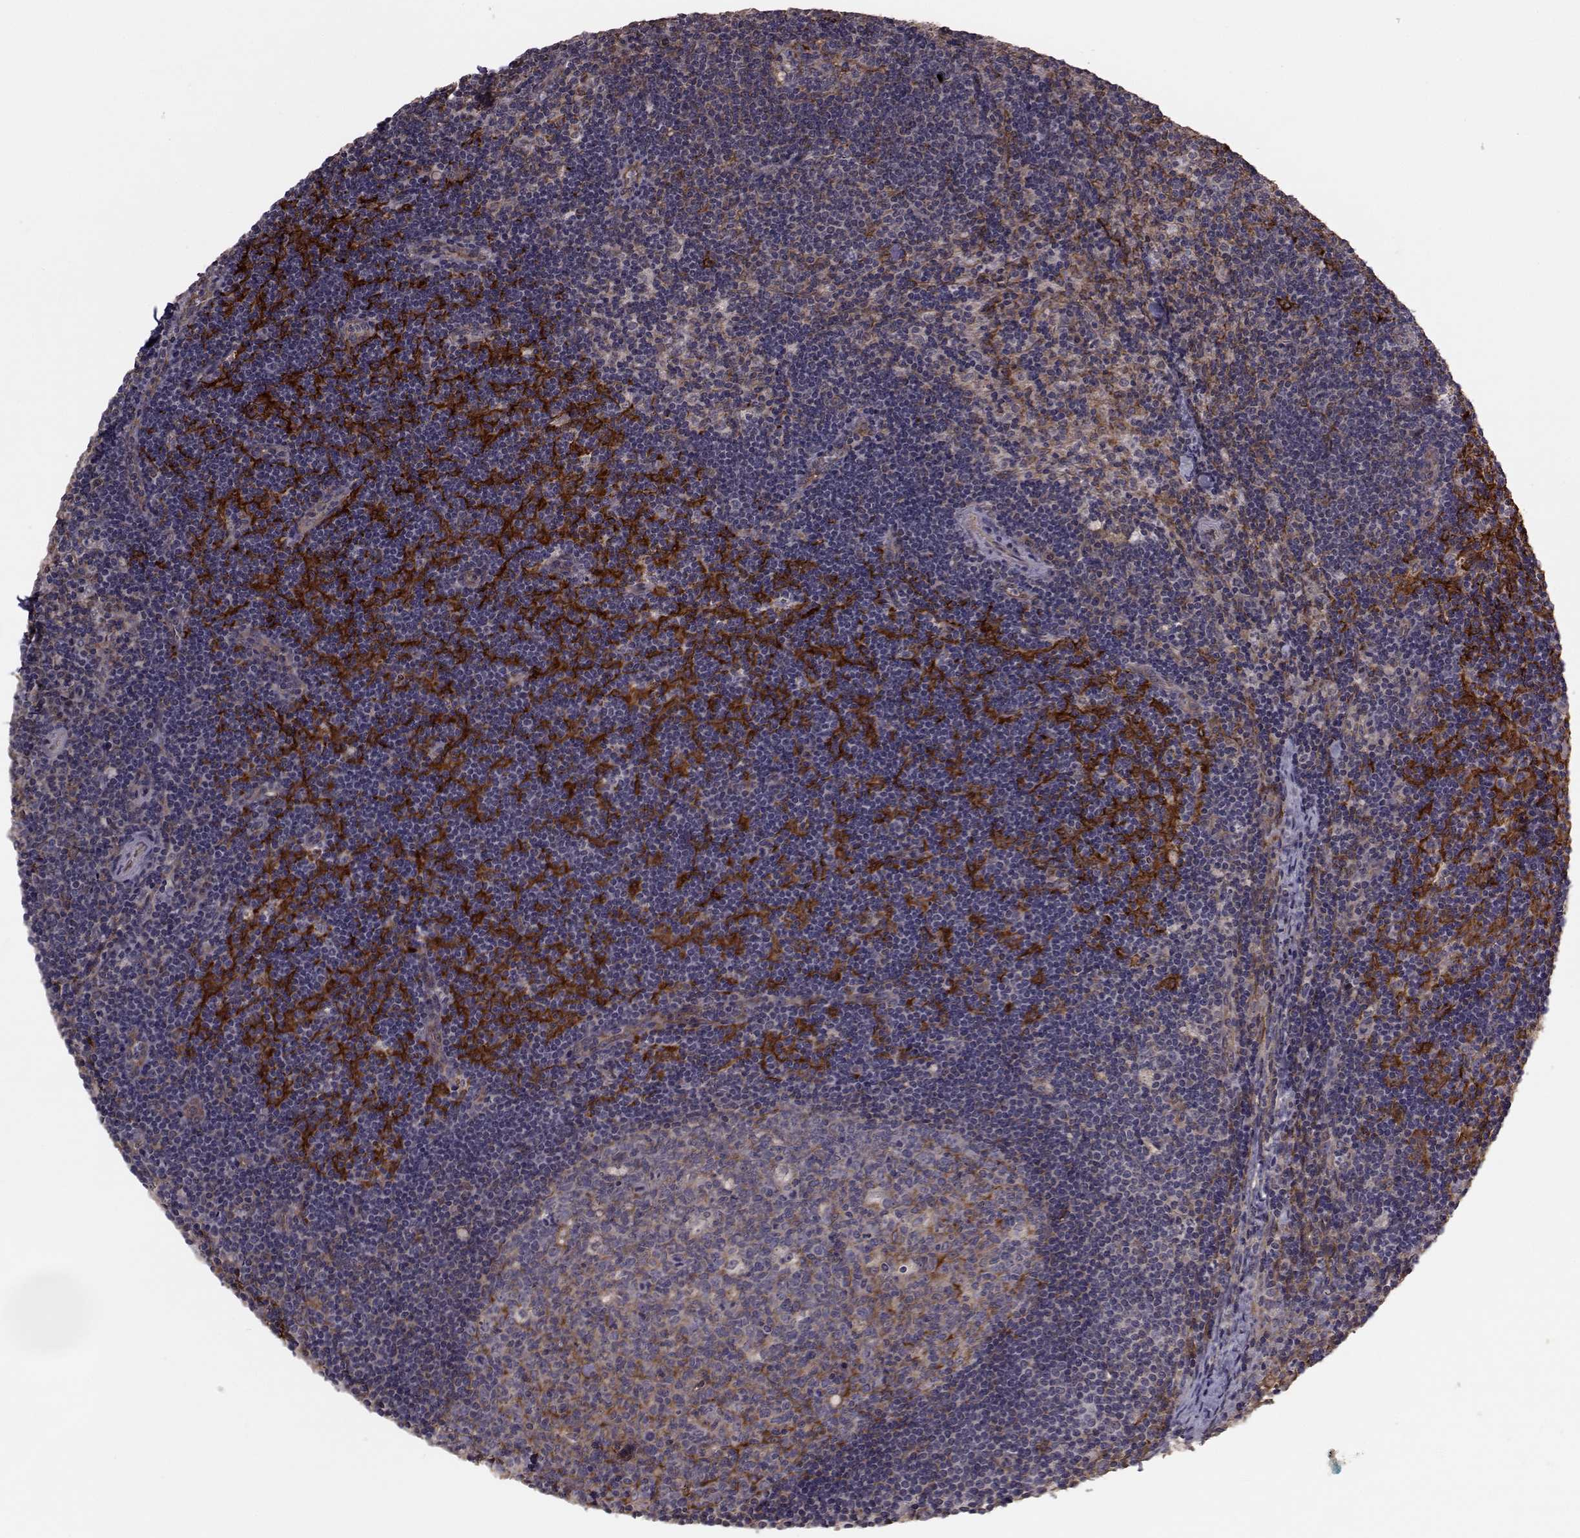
{"staining": {"intensity": "weak", "quantity": "25%-75%", "location": "cytoplasmic/membranous"}, "tissue": "lymph node", "cell_type": "Germinal center cells", "image_type": "normal", "snomed": [{"axis": "morphology", "description": "Normal tissue, NOS"}, {"axis": "topography", "description": "Lymph node"}], "caption": "About 25%-75% of germinal center cells in benign human lymph node demonstrate weak cytoplasmic/membranous protein positivity as visualized by brown immunohistochemical staining.", "gene": "TRIP10", "patient": {"sex": "female", "age": 34}}